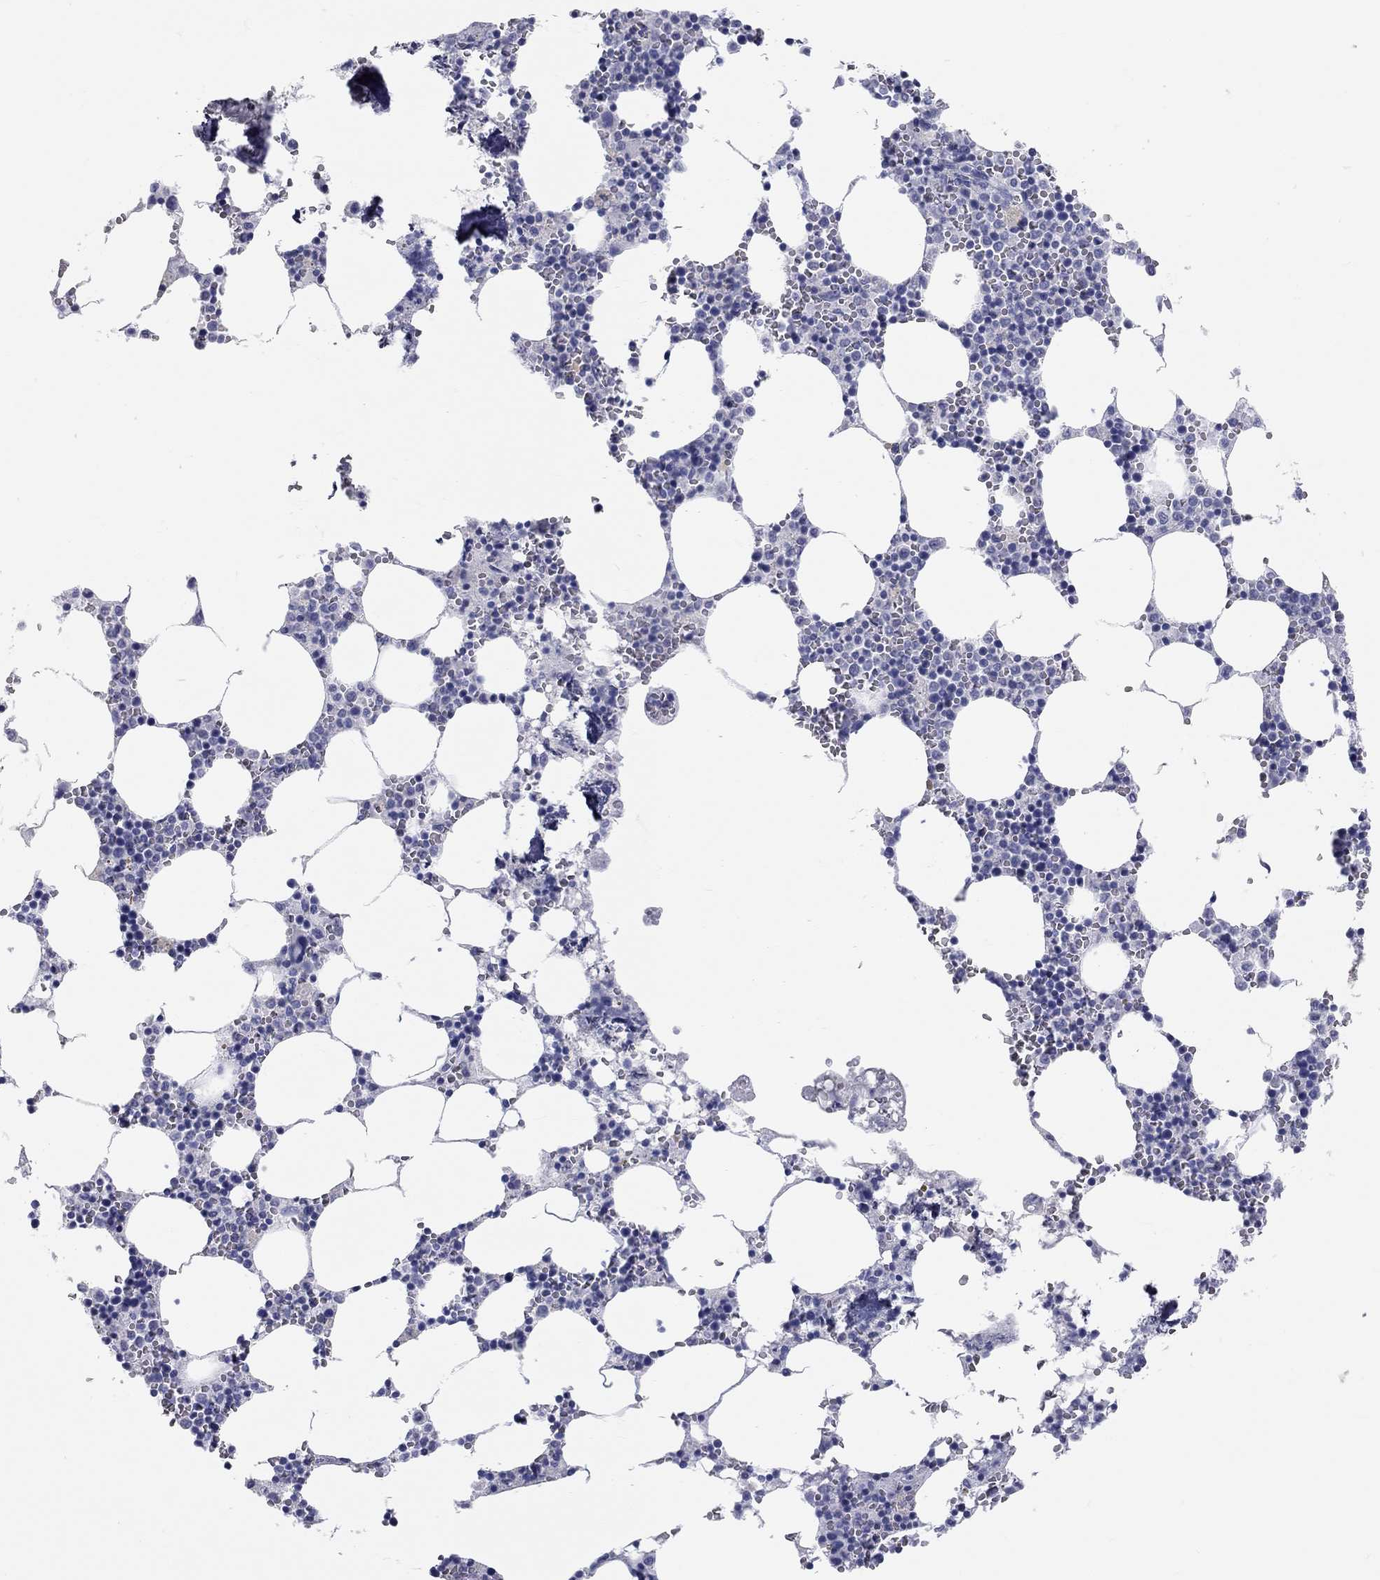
{"staining": {"intensity": "negative", "quantity": "none", "location": "none"}, "tissue": "bone marrow", "cell_type": "Hematopoietic cells", "image_type": "normal", "snomed": [{"axis": "morphology", "description": "Normal tissue, NOS"}, {"axis": "topography", "description": "Bone marrow"}], "caption": "IHC of normal bone marrow exhibits no positivity in hematopoietic cells.", "gene": "AK8", "patient": {"sex": "female", "age": 64}}